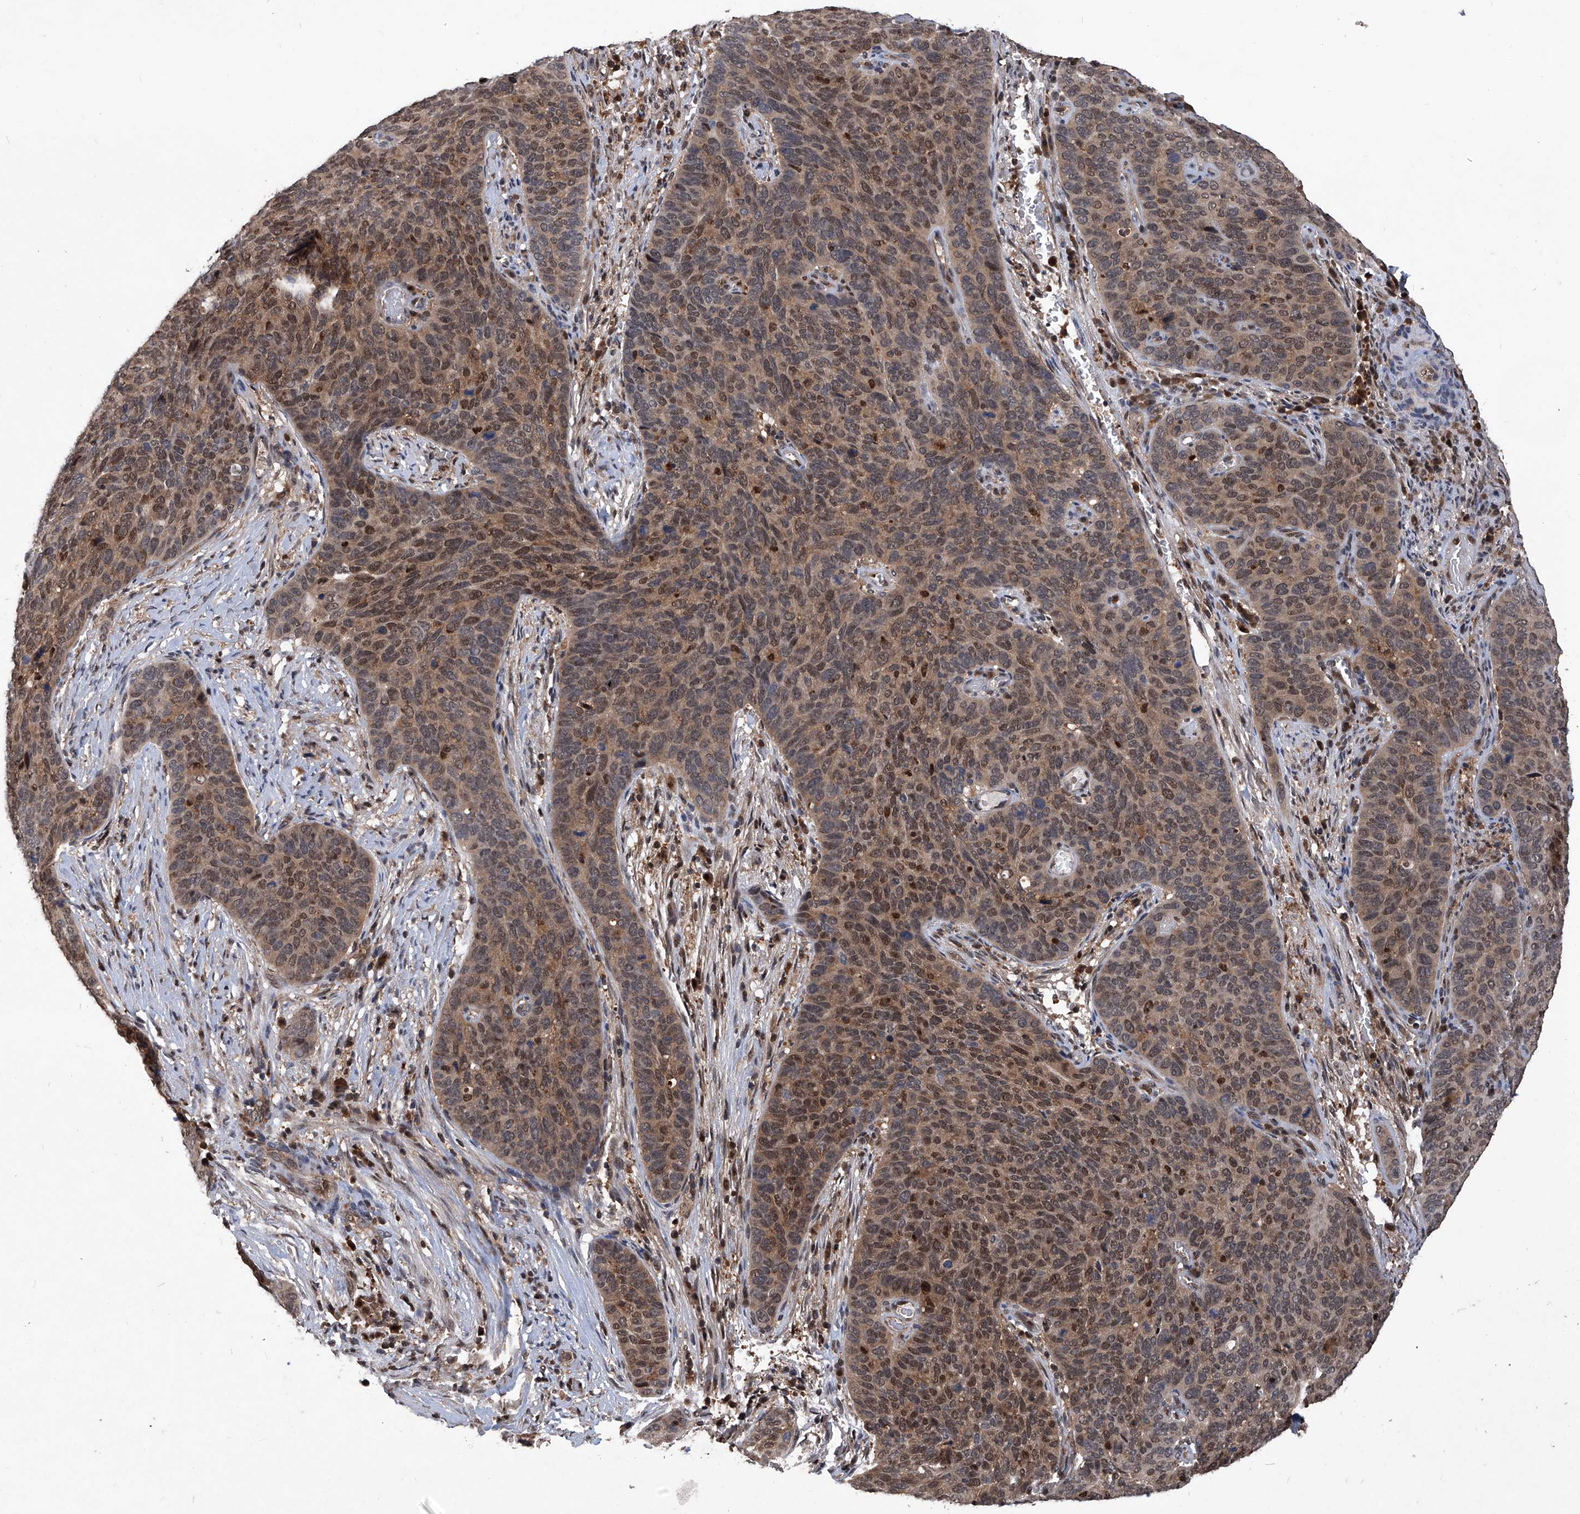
{"staining": {"intensity": "moderate", "quantity": ">75%", "location": "cytoplasmic/membranous,nuclear"}, "tissue": "cervical cancer", "cell_type": "Tumor cells", "image_type": "cancer", "snomed": [{"axis": "morphology", "description": "Squamous cell carcinoma, NOS"}, {"axis": "topography", "description": "Cervix"}], "caption": "IHC of cervical cancer displays medium levels of moderate cytoplasmic/membranous and nuclear positivity in approximately >75% of tumor cells.", "gene": "PSMB1", "patient": {"sex": "female", "age": 60}}